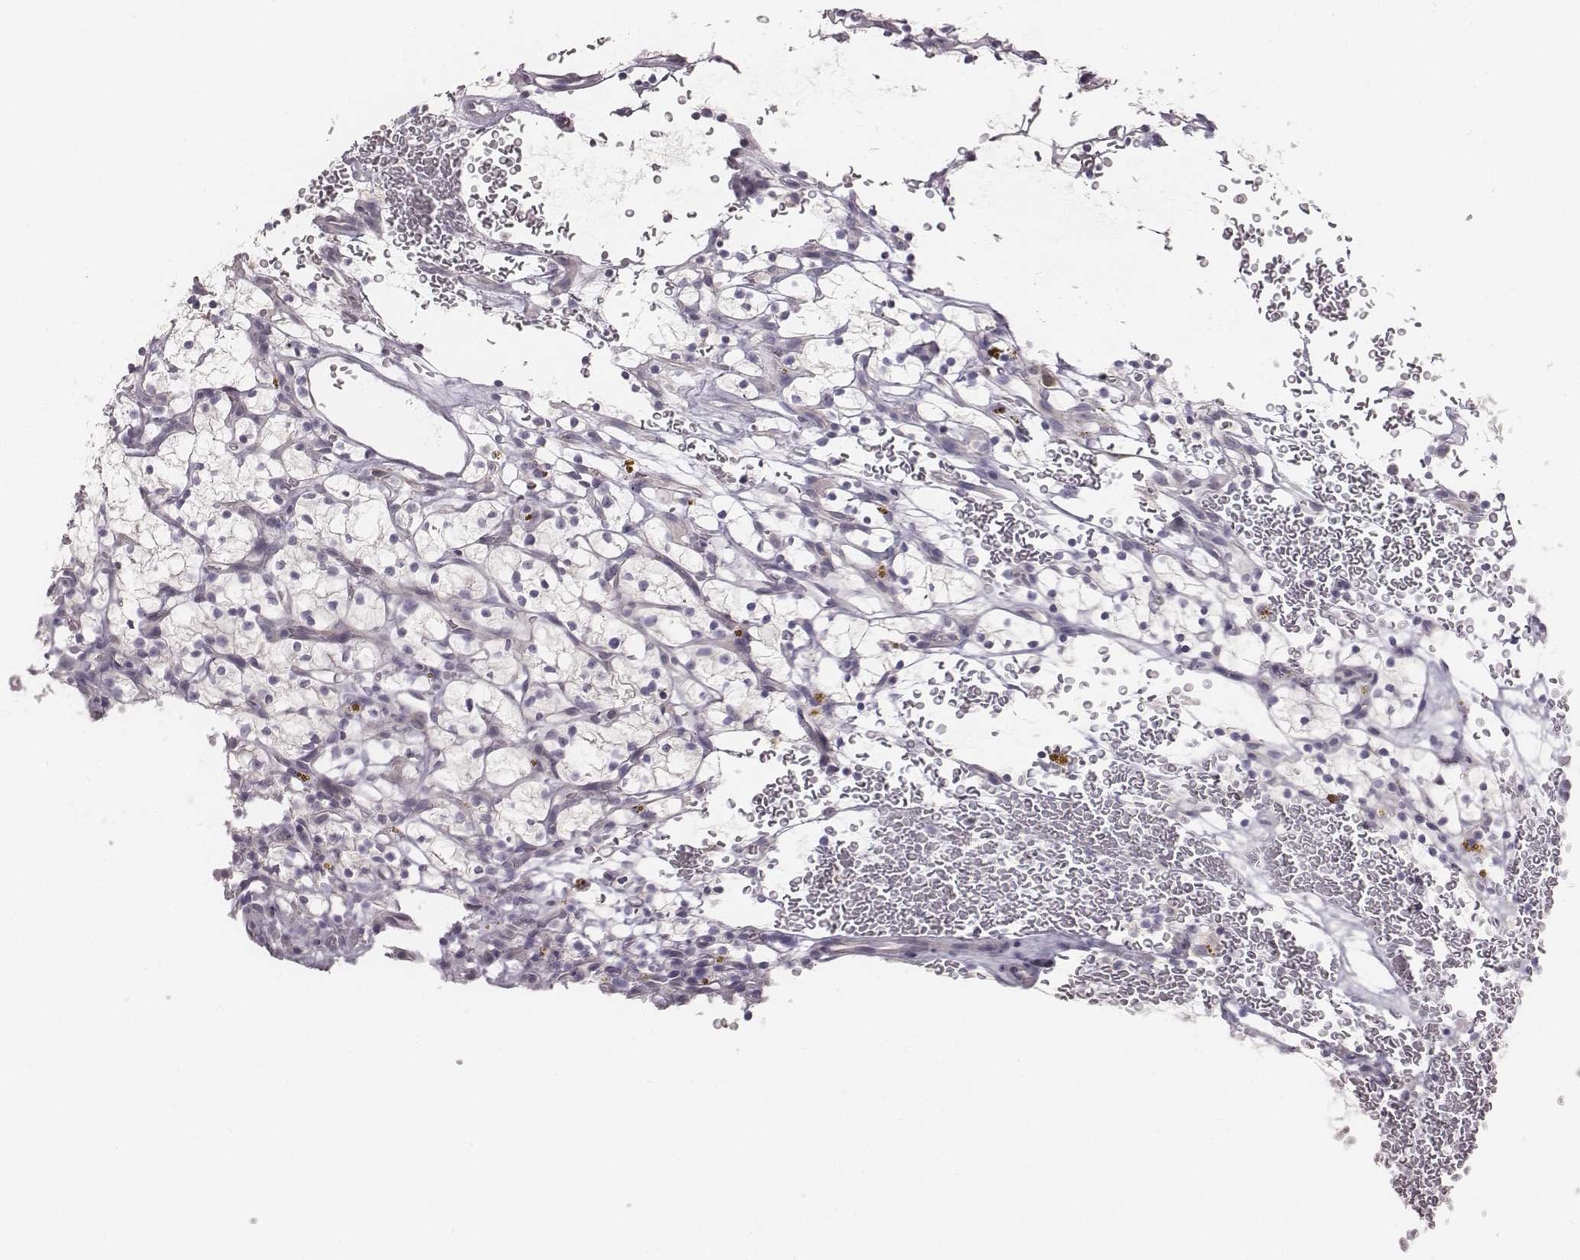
{"staining": {"intensity": "negative", "quantity": "none", "location": "none"}, "tissue": "renal cancer", "cell_type": "Tumor cells", "image_type": "cancer", "snomed": [{"axis": "morphology", "description": "Adenocarcinoma, NOS"}, {"axis": "topography", "description": "Kidney"}], "caption": "This is an immunohistochemistry (IHC) photomicrograph of human renal adenocarcinoma. There is no expression in tumor cells.", "gene": "PBK", "patient": {"sex": "female", "age": 64}}